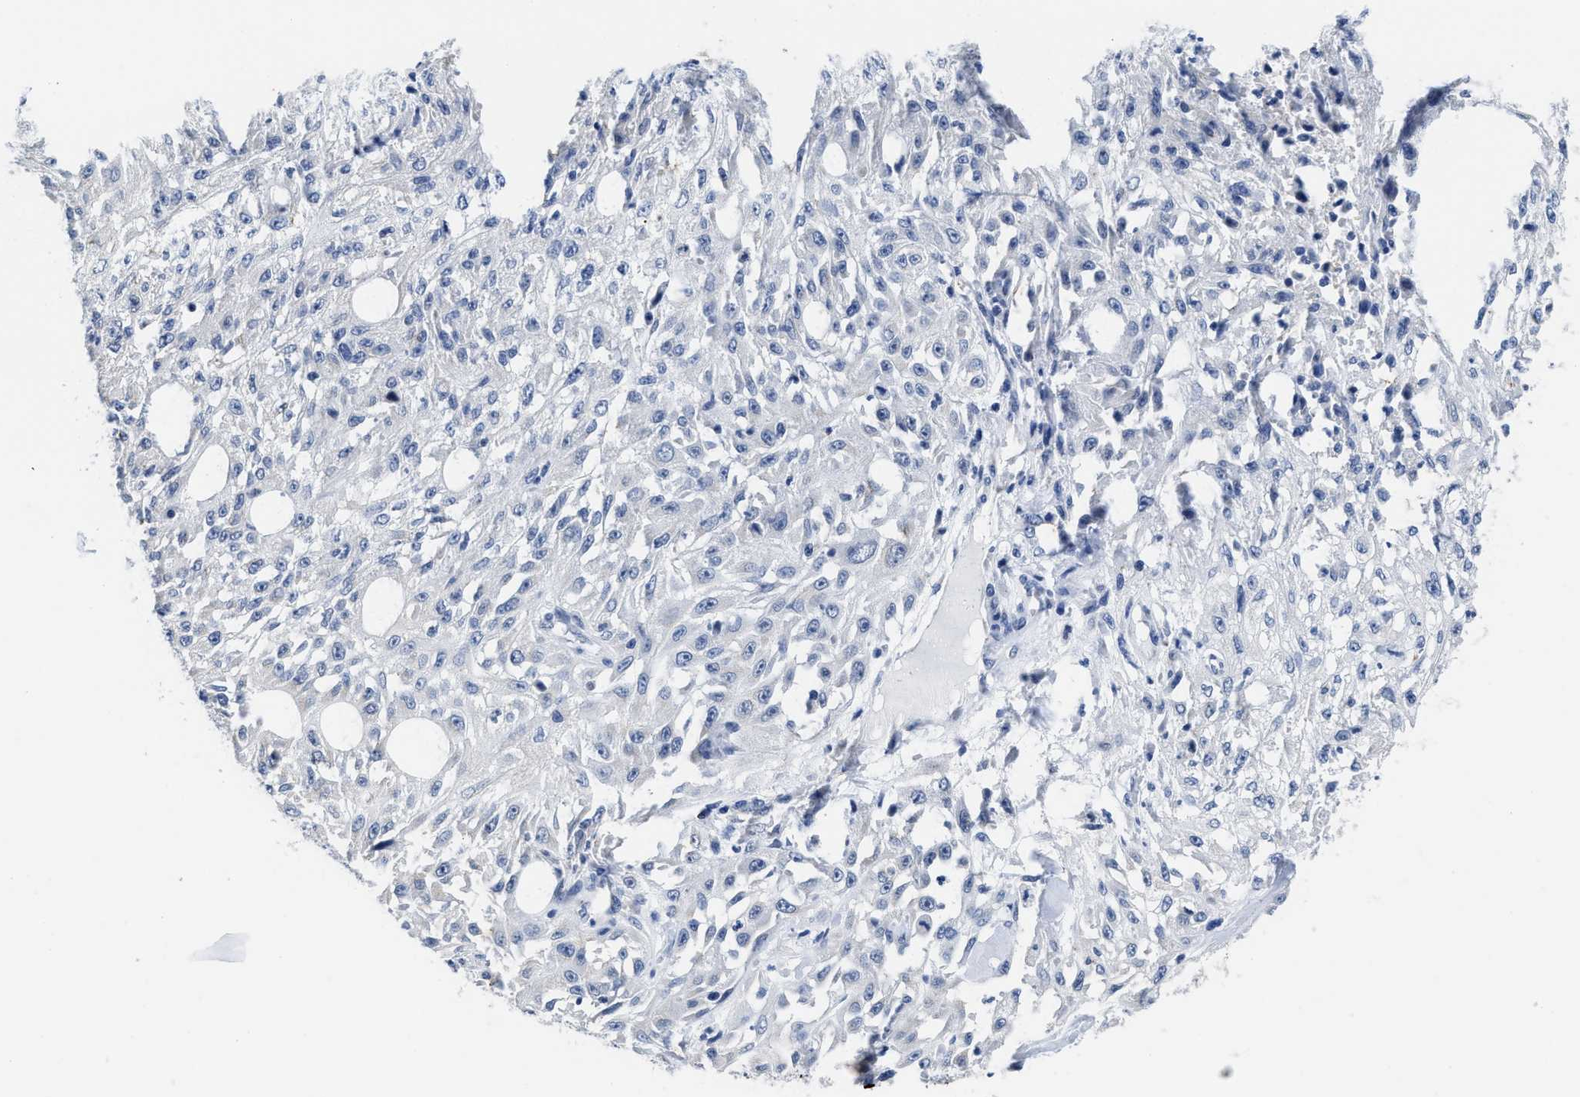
{"staining": {"intensity": "negative", "quantity": "none", "location": "none"}, "tissue": "skin cancer", "cell_type": "Tumor cells", "image_type": "cancer", "snomed": [{"axis": "morphology", "description": "Squamous cell carcinoma, NOS"}, {"axis": "morphology", "description": "Squamous cell carcinoma, metastatic, NOS"}, {"axis": "topography", "description": "Skin"}, {"axis": "topography", "description": "Lymph node"}], "caption": "High magnification brightfield microscopy of skin cancer (squamous cell carcinoma) stained with DAB (3,3'-diaminobenzidine) (brown) and counterstained with hematoxylin (blue): tumor cells show no significant expression. (Brightfield microscopy of DAB immunohistochemistry at high magnification).", "gene": "HOOK1", "patient": {"sex": "male", "age": 75}}